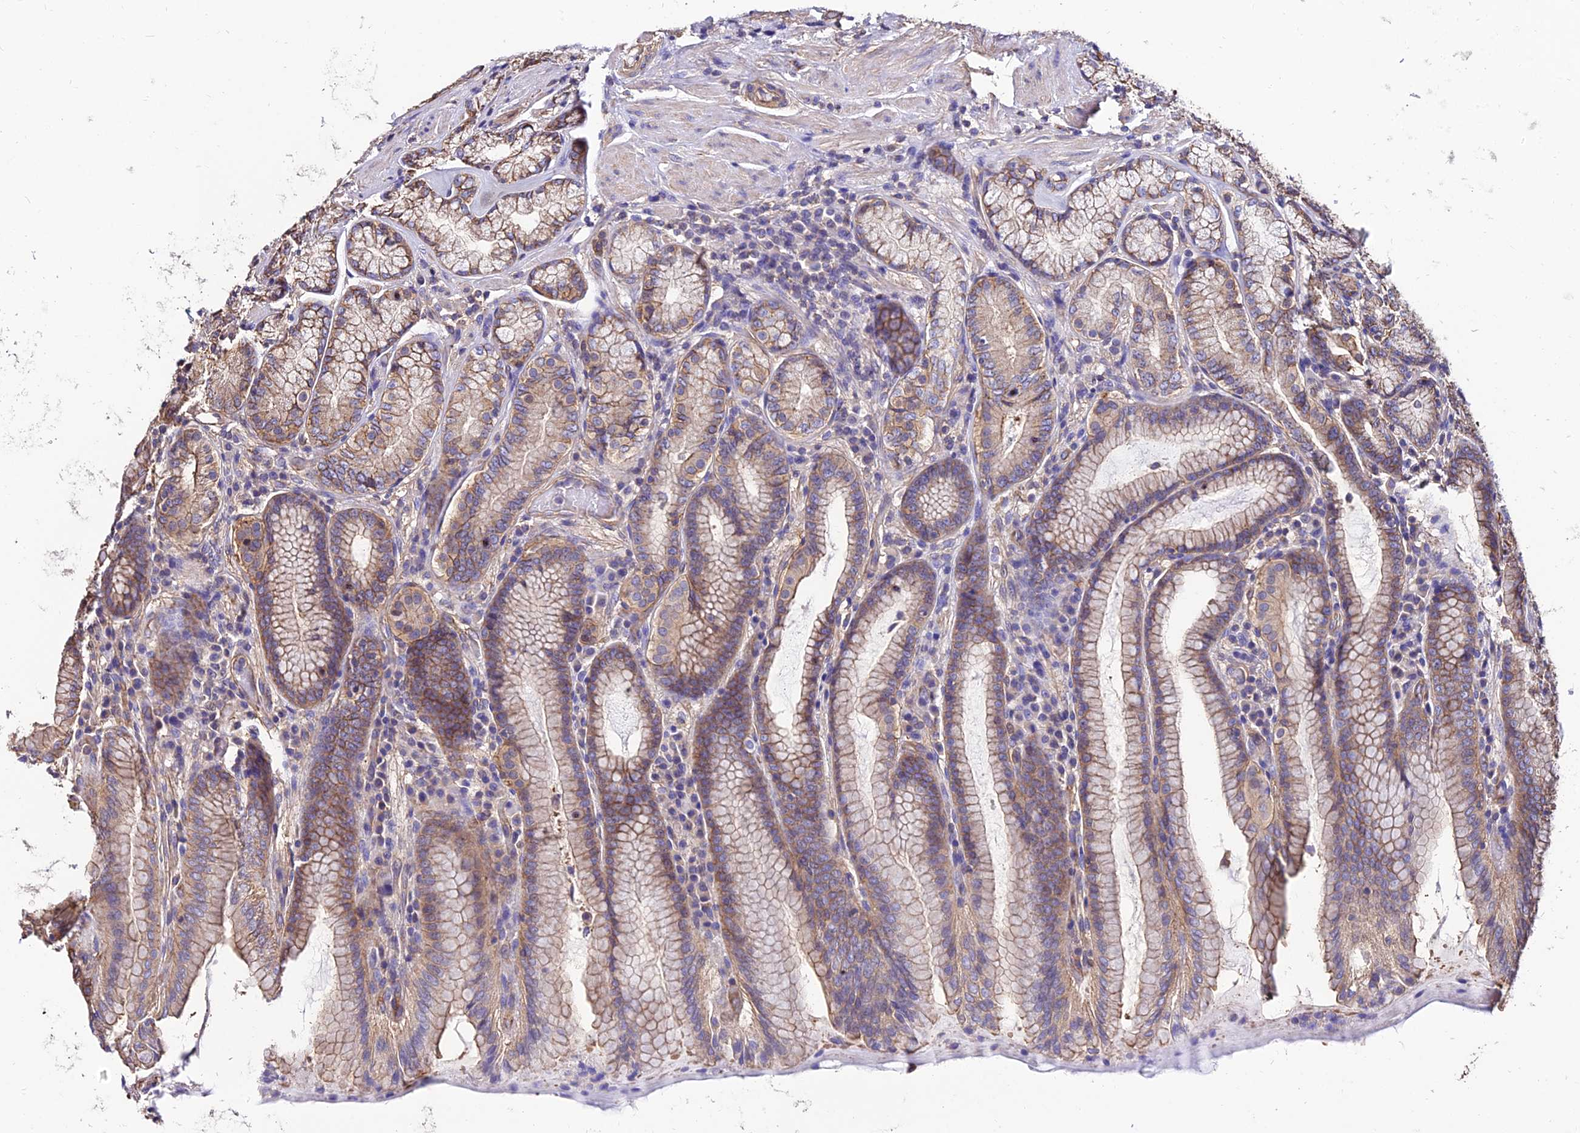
{"staining": {"intensity": "moderate", "quantity": "25%-75%", "location": "cytoplasmic/membranous"}, "tissue": "stomach", "cell_type": "Glandular cells", "image_type": "normal", "snomed": [{"axis": "morphology", "description": "Normal tissue, NOS"}, {"axis": "topography", "description": "Stomach, upper"}, {"axis": "topography", "description": "Stomach, lower"}], "caption": "Protein positivity by immunohistochemistry shows moderate cytoplasmic/membranous staining in about 25%-75% of glandular cells in benign stomach.", "gene": "CALM1", "patient": {"sex": "female", "age": 76}}